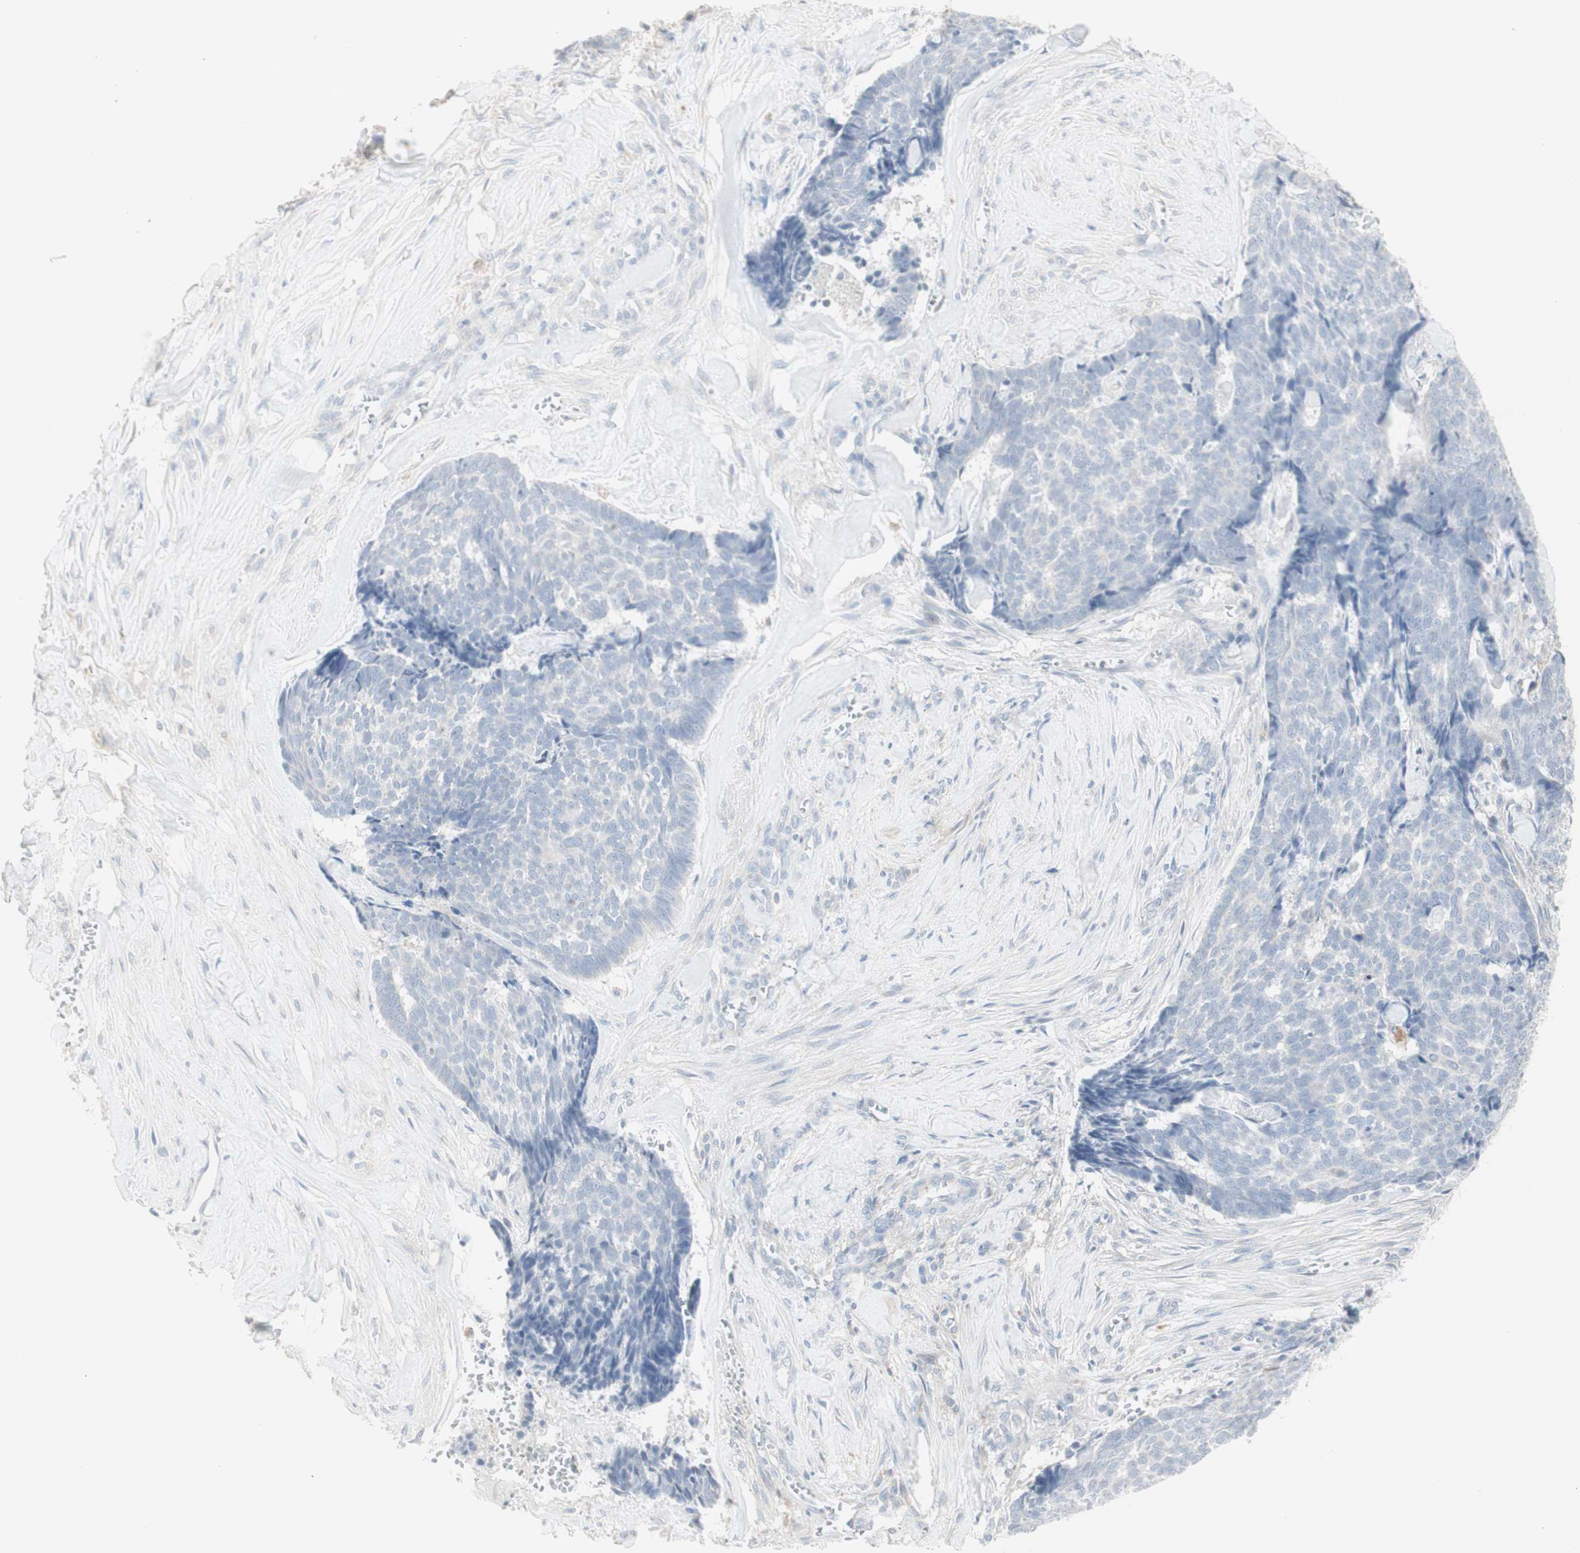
{"staining": {"intensity": "negative", "quantity": "none", "location": "none"}, "tissue": "skin cancer", "cell_type": "Tumor cells", "image_type": "cancer", "snomed": [{"axis": "morphology", "description": "Basal cell carcinoma"}, {"axis": "topography", "description": "Skin"}], "caption": "The photomicrograph demonstrates no significant expression in tumor cells of skin cancer (basal cell carcinoma).", "gene": "ATP6V1B1", "patient": {"sex": "male", "age": 84}}